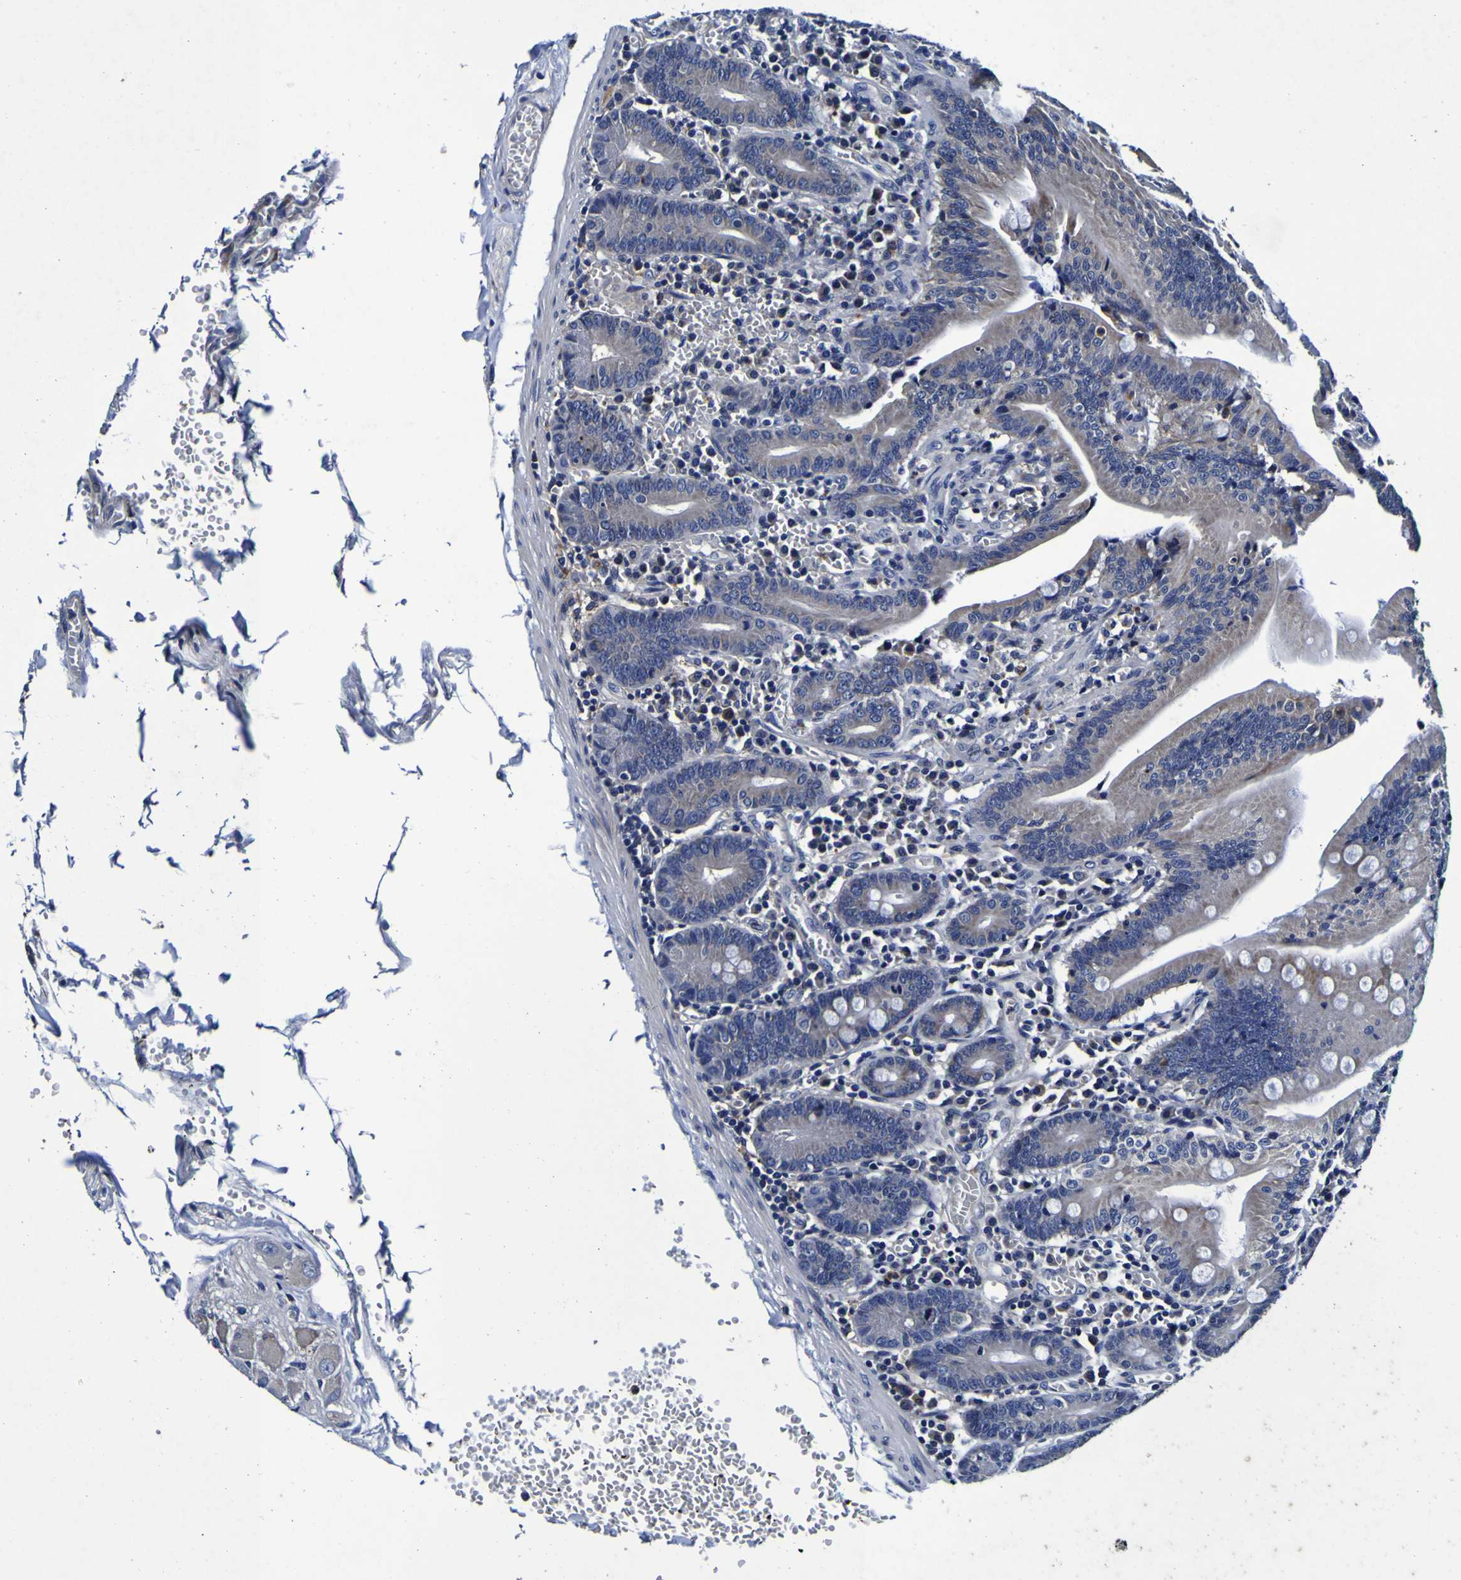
{"staining": {"intensity": "weak", "quantity": "<25%", "location": "cytoplasmic/membranous"}, "tissue": "small intestine", "cell_type": "Glandular cells", "image_type": "normal", "snomed": [{"axis": "morphology", "description": "Normal tissue, NOS"}, {"axis": "topography", "description": "Small intestine"}], "caption": "This is an immunohistochemistry (IHC) photomicrograph of normal human small intestine. There is no expression in glandular cells.", "gene": "PANK4", "patient": {"sex": "male", "age": 71}}